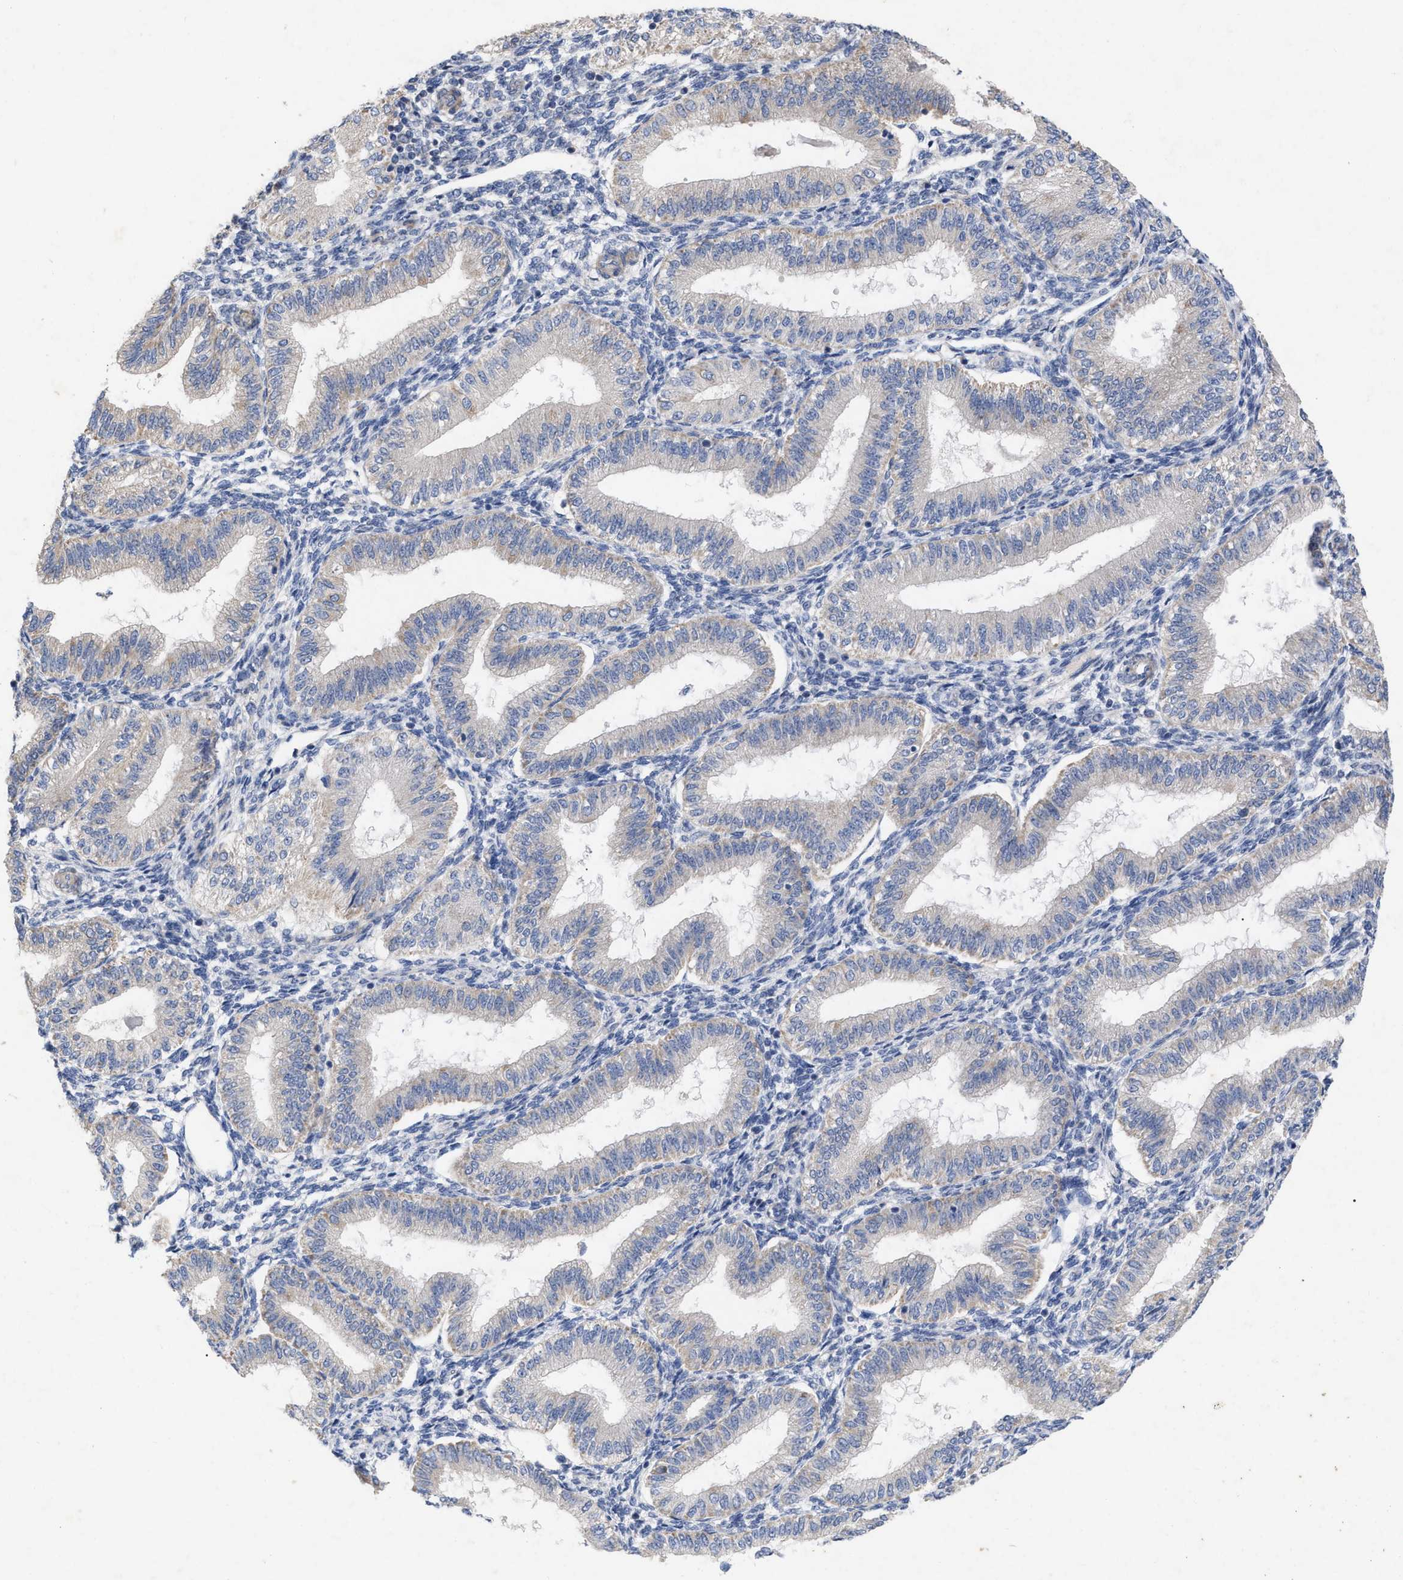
{"staining": {"intensity": "negative", "quantity": "none", "location": "none"}, "tissue": "endometrium", "cell_type": "Cells in endometrial stroma", "image_type": "normal", "snomed": [{"axis": "morphology", "description": "Normal tissue, NOS"}, {"axis": "topography", "description": "Endometrium"}], "caption": "The photomicrograph reveals no staining of cells in endometrial stroma in normal endometrium. Brightfield microscopy of IHC stained with DAB (brown) and hematoxylin (blue), captured at high magnification.", "gene": "VIP", "patient": {"sex": "female", "age": 39}}